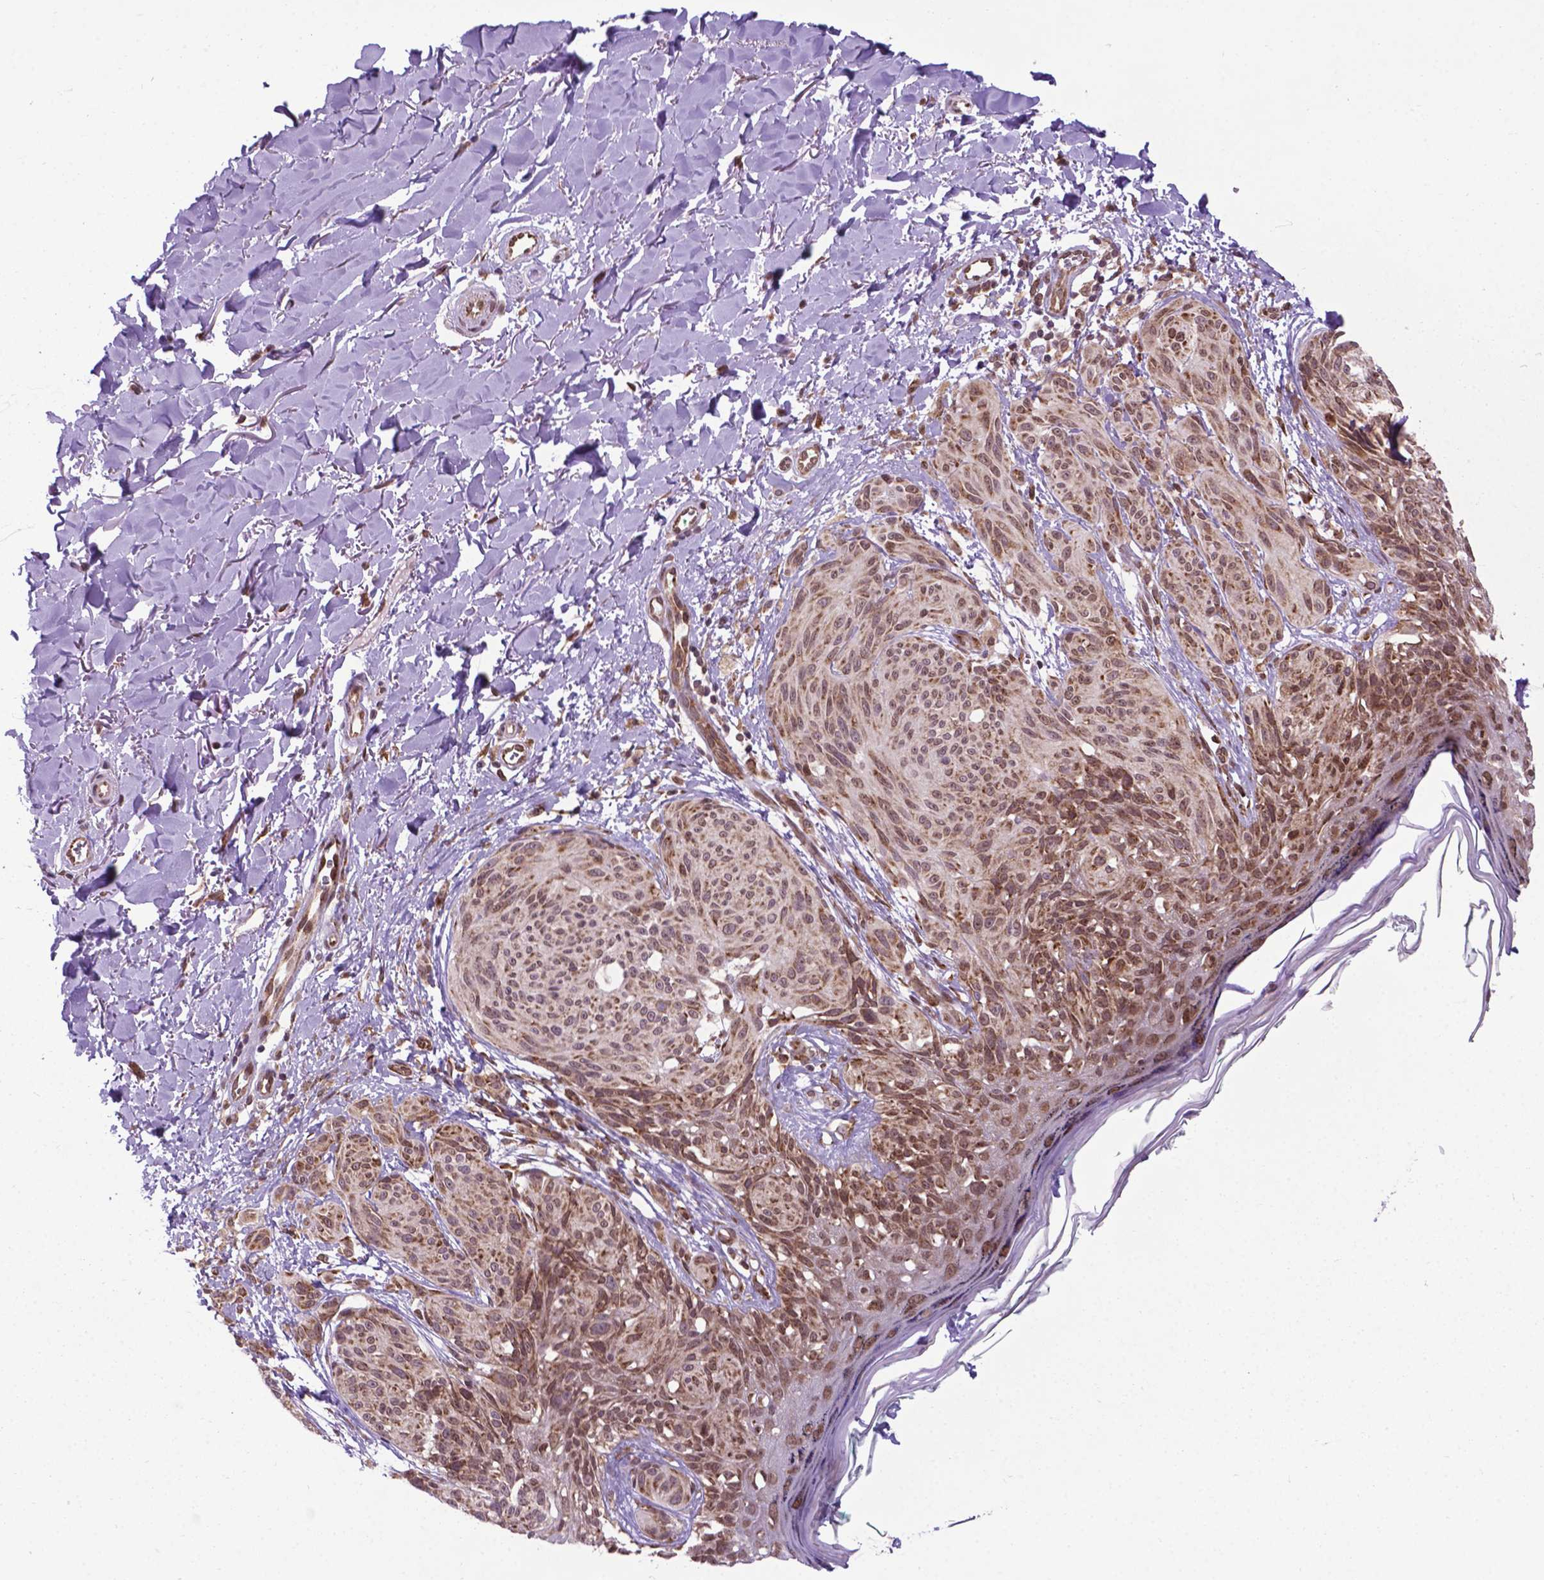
{"staining": {"intensity": "weak", "quantity": "25%-75%", "location": "cytoplasmic/membranous,nuclear"}, "tissue": "melanoma", "cell_type": "Tumor cells", "image_type": "cancer", "snomed": [{"axis": "morphology", "description": "Malignant melanoma, NOS"}, {"axis": "topography", "description": "Skin"}], "caption": "Melanoma was stained to show a protein in brown. There is low levels of weak cytoplasmic/membranous and nuclear expression in about 25%-75% of tumor cells. The protein is stained brown, and the nuclei are stained in blue (DAB IHC with brightfield microscopy, high magnification).", "gene": "WDR83OS", "patient": {"sex": "female", "age": 87}}